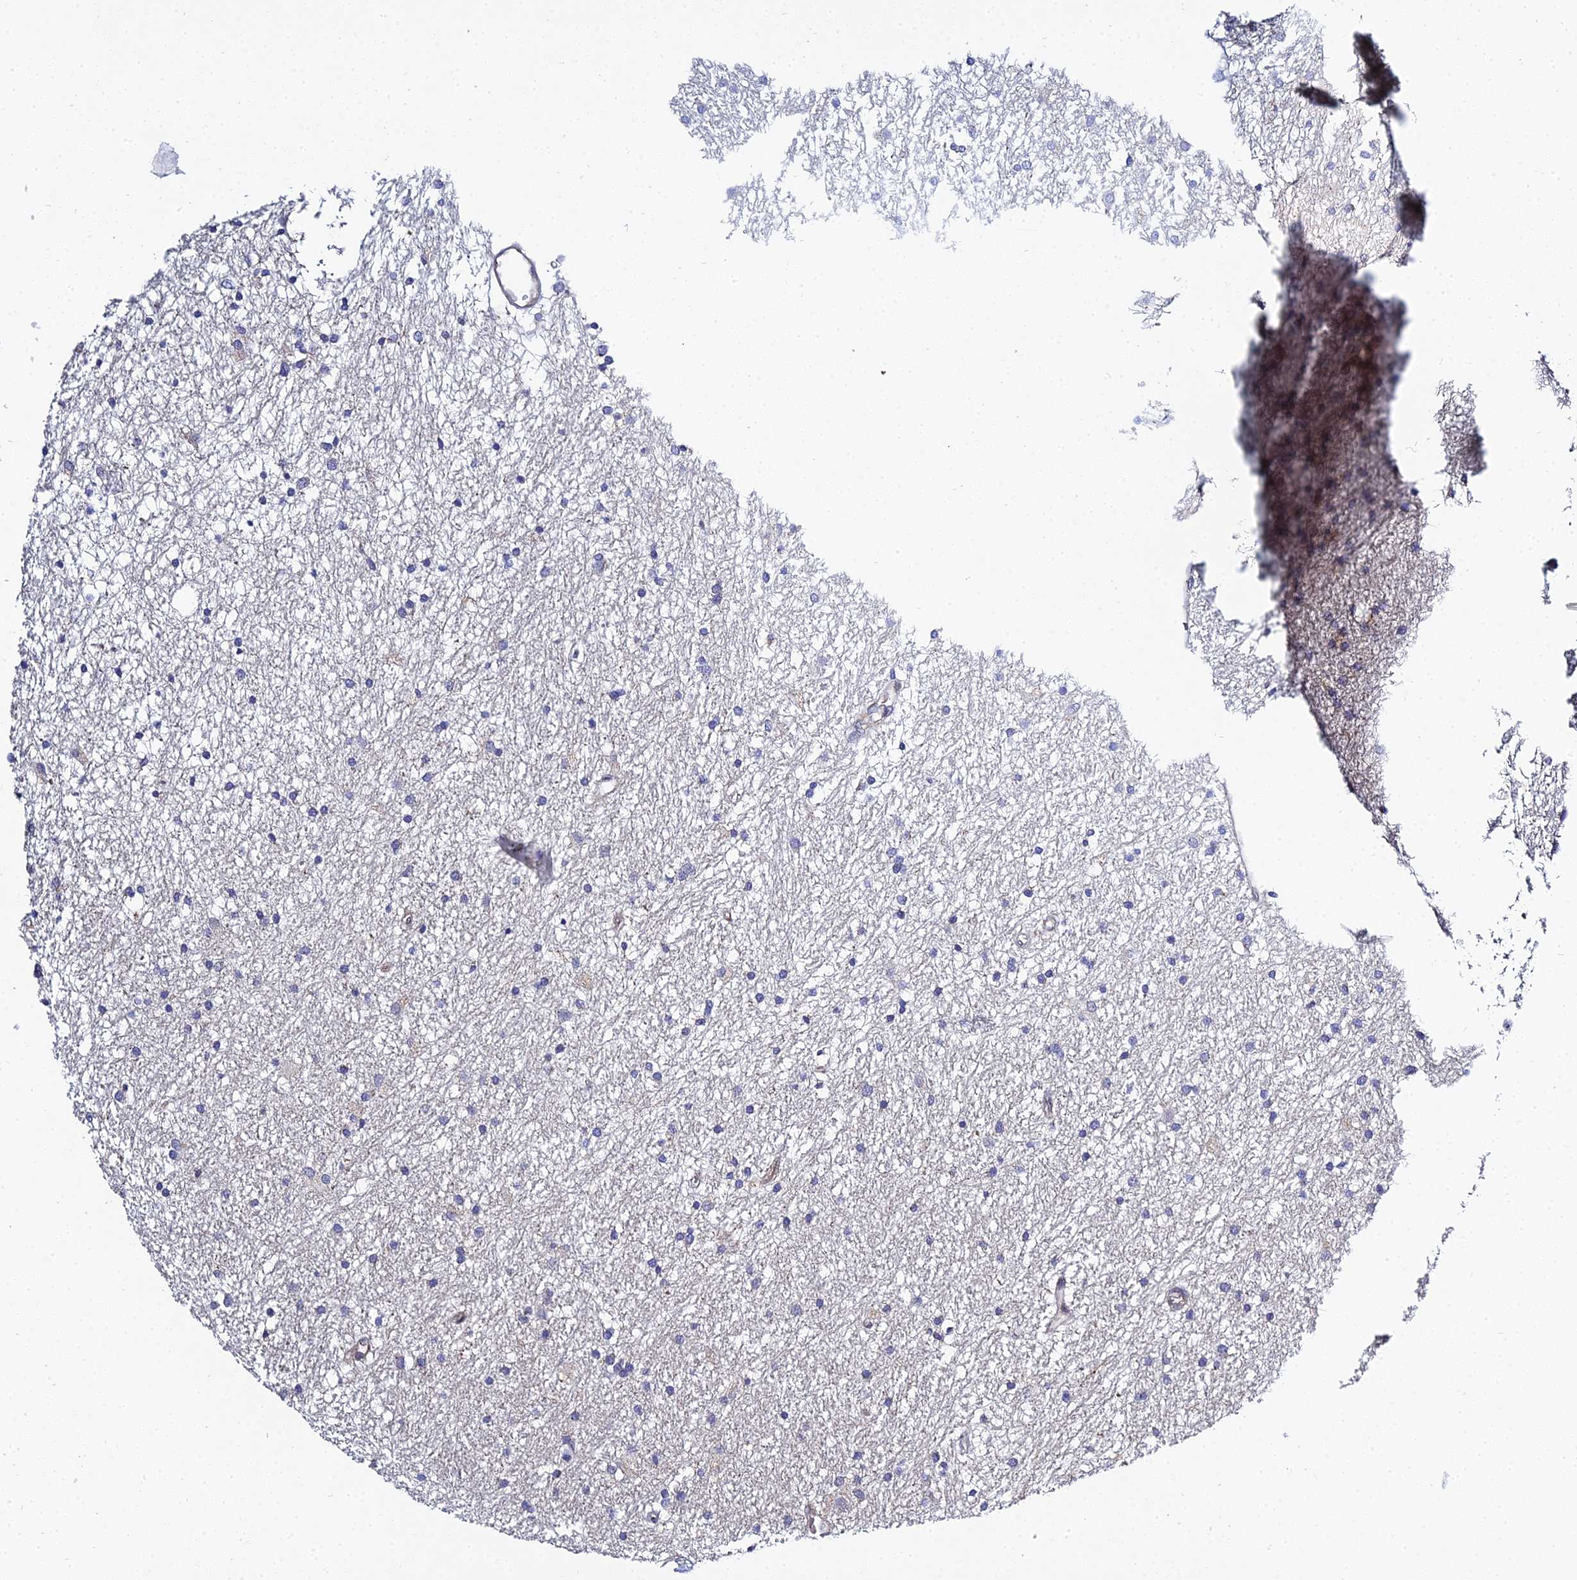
{"staining": {"intensity": "negative", "quantity": "none", "location": "none"}, "tissue": "glioma", "cell_type": "Tumor cells", "image_type": "cancer", "snomed": [{"axis": "morphology", "description": "Glioma, malignant, High grade"}, {"axis": "topography", "description": "Brain"}], "caption": "There is no significant positivity in tumor cells of malignant glioma (high-grade). (DAB IHC, high magnification).", "gene": "APOBEC3H", "patient": {"sex": "male", "age": 77}}